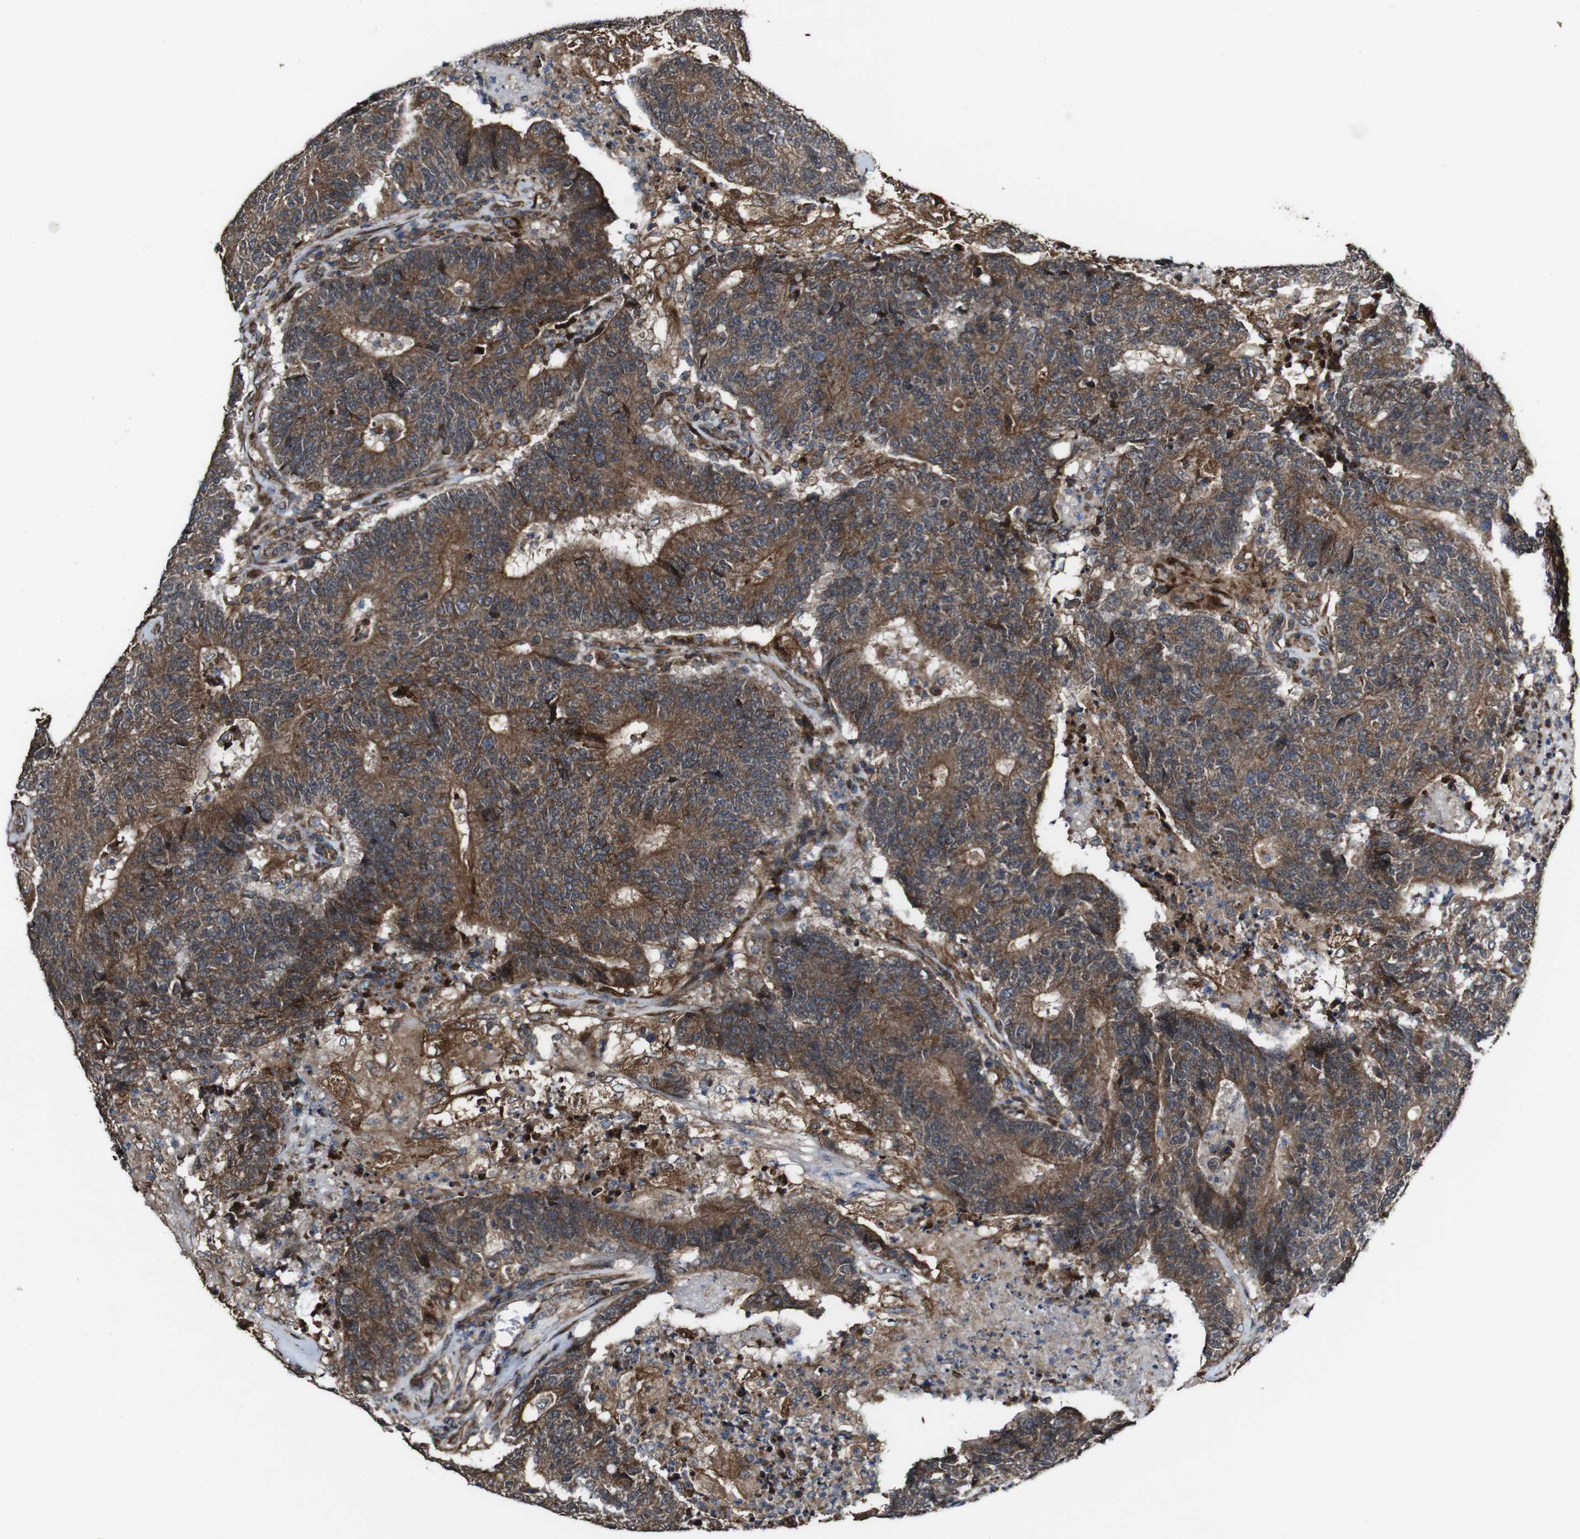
{"staining": {"intensity": "strong", "quantity": "25%-75%", "location": "cytoplasmic/membranous"}, "tissue": "colorectal cancer", "cell_type": "Tumor cells", "image_type": "cancer", "snomed": [{"axis": "morphology", "description": "Normal tissue, NOS"}, {"axis": "morphology", "description": "Adenocarcinoma, NOS"}, {"axis": "topography", "description": "Colon"}], "caption": "This is a histology image of immunohistochemistry (IHC) staining of colorectal adenocarcinoma, which shows strong staining in the cytoplasmic/membranous of tumor cells.", "gene": "BTN3A3", "patient": {"sex": "female", "age": 75}}